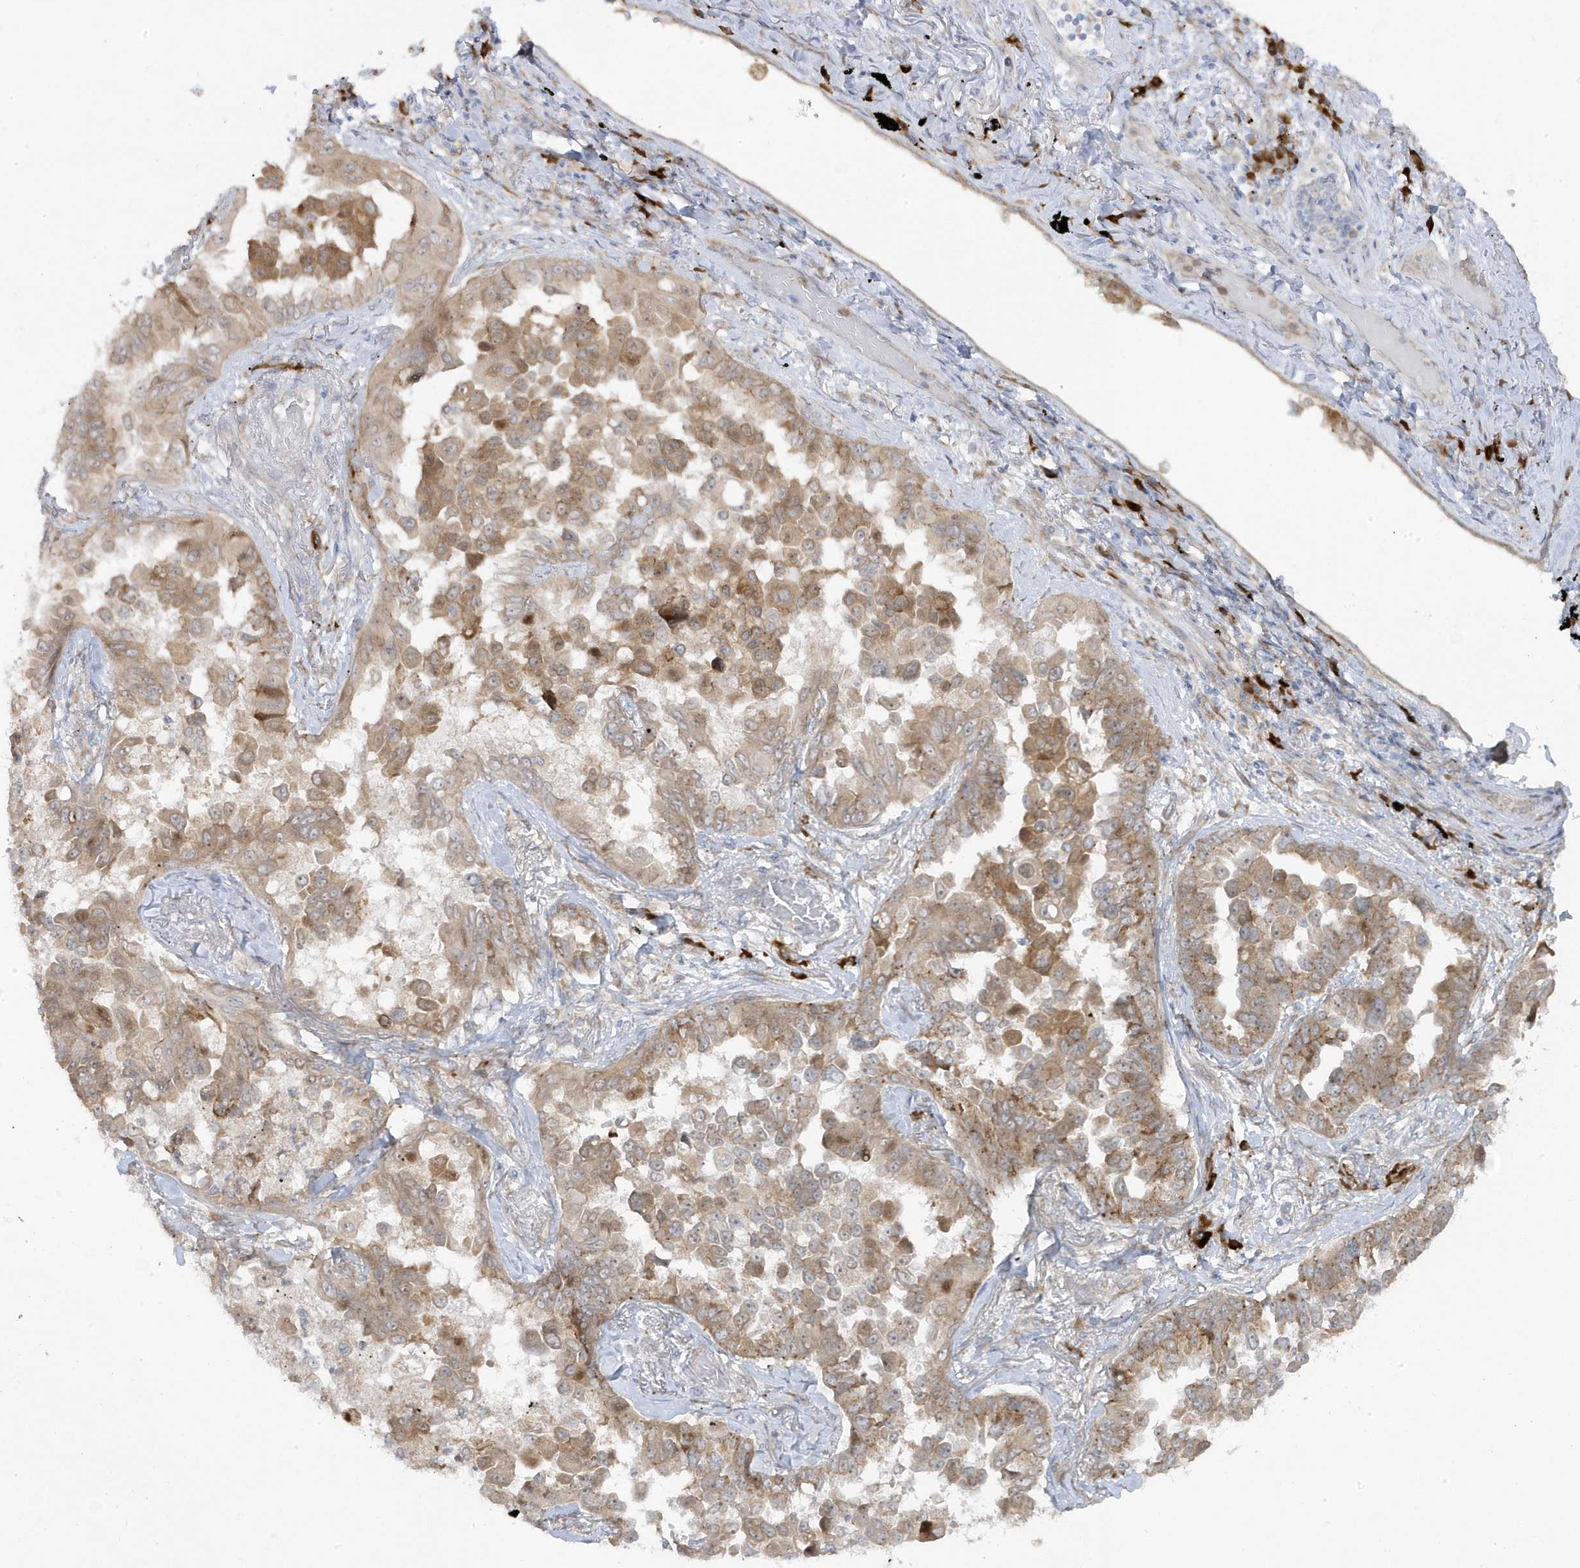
{"staining": {"intensity": "moderate", "quantity": ">75%", "location": "cytoplasmic/membranous"}, "tissue": "lung cancer", "cell_type": "Tumor cells", "image_type": "cancer", "snomed": [{"axis": "morphology", "description": "Adenocarcinoma, NOS"}, {"axis": "topography", "description": "Lung"}], "caption": "Lung cancer (adenocarcinoma) stained for a protein shows moderate cytoplasmic/membranous positivity in tumor cells.", "gene": "ZNF654", "patient": {"sex": "female", "age": 67}}